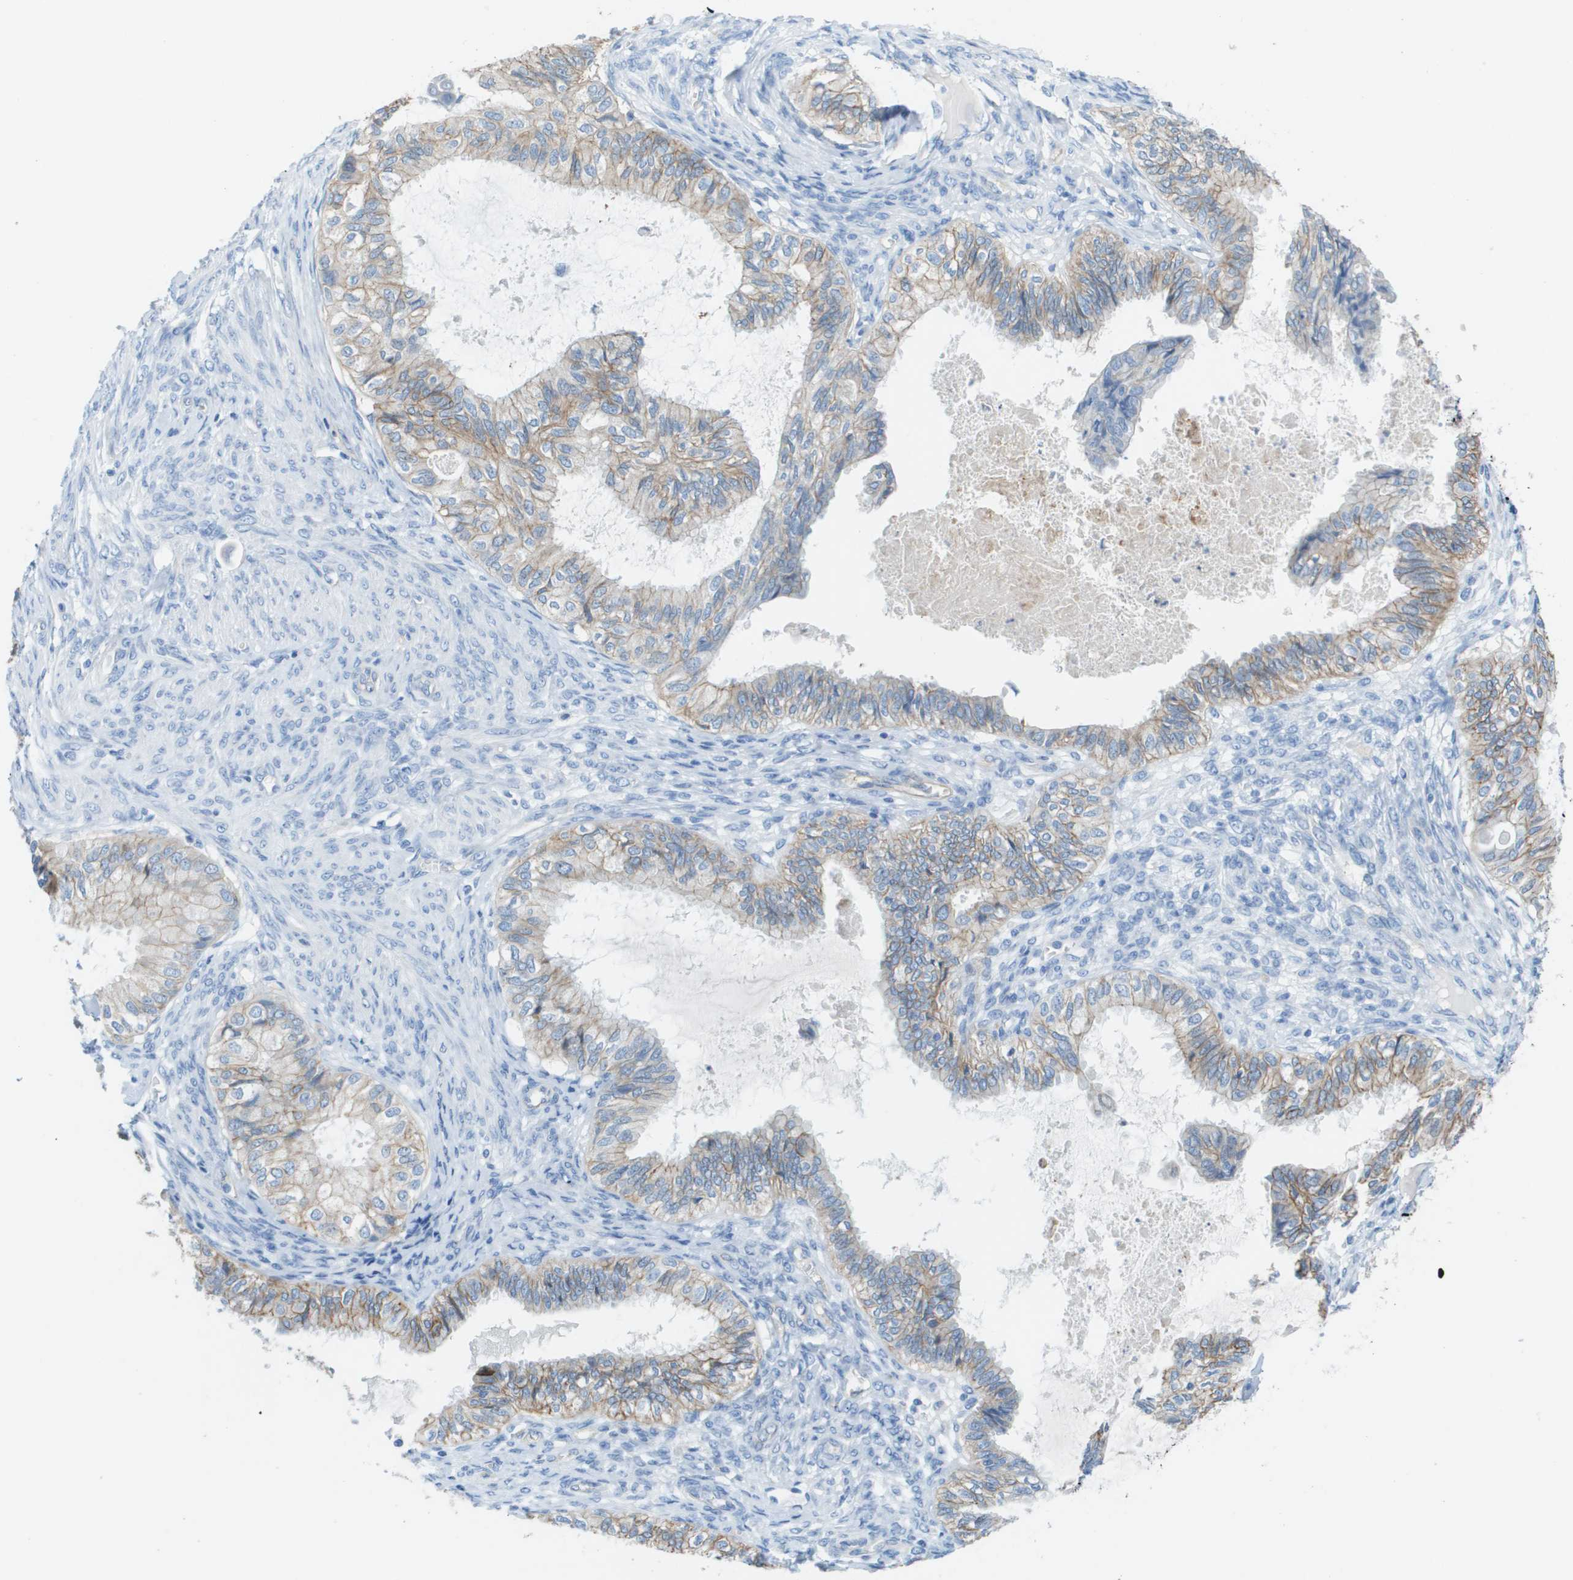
{"staining": {"intensity": "moderate", "quantity": "25%-75%", "location": "cytoplasmic/membranous"}, "tissue": "cervical cancer", "cell_type": "Tumor cells", "image_type": "cancer", "snomed": [{"axis": "morphology", "description": "Normal tissue, NOS"}, {"axis": "morphology", "description": "Adenocarcinoma, NOS"}, {"axis": "topography", "description": "Cervix"}, {"axis": "topography", "description": "Endometrium"}], "caption": "Protein expression analysis of human adenocarcinoma (cervical) reveals moderate cytoplasmic/membranous expression in about 25%-75% of tumor cells.", "gene": "CD46", "patient": {"sex": "female", "age": 86}}